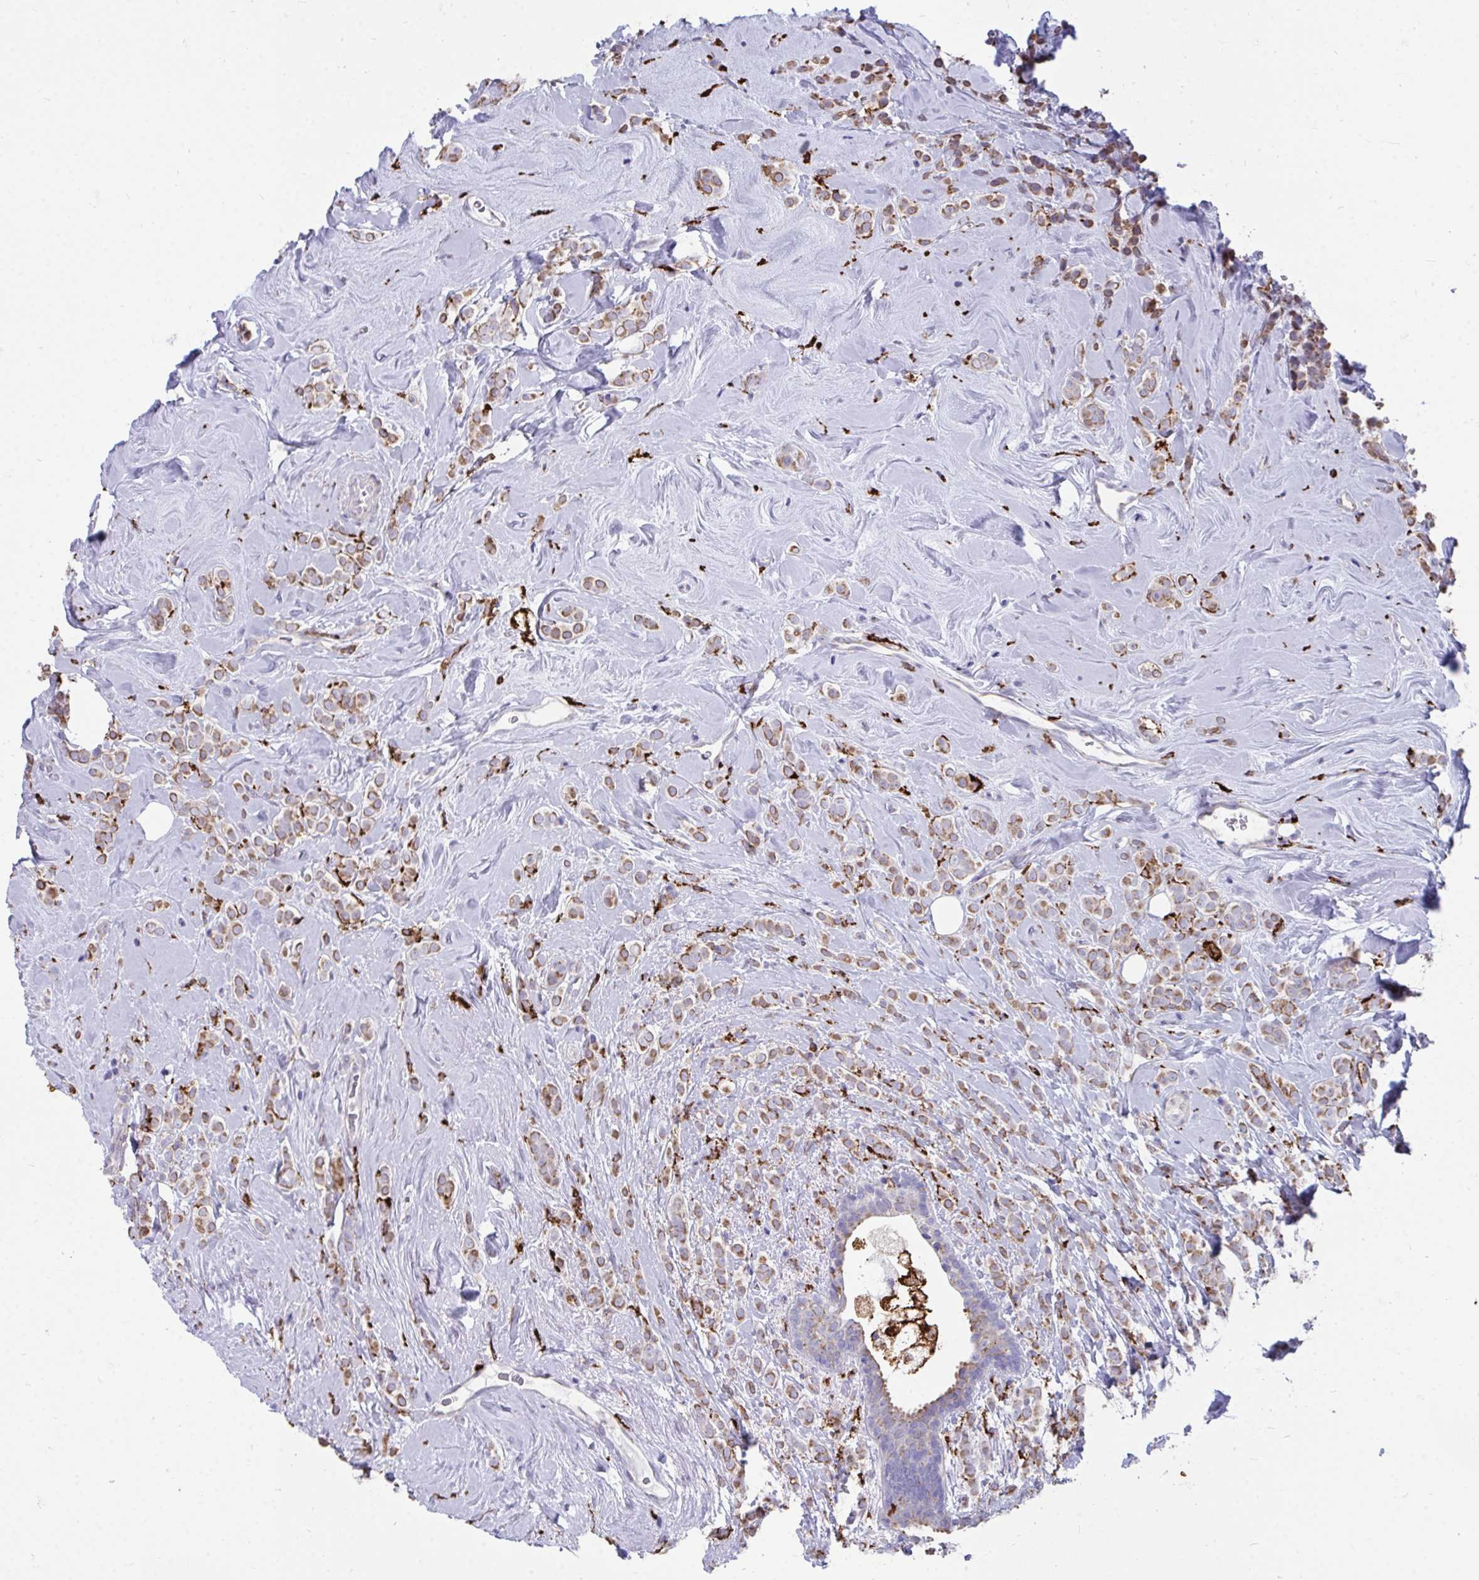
{"staining": {"intensity": "moderate", "quantity": ">75%", "location": "cytoplasmic/membranous"}, "tissue": "breast cancer", "cell_type": "Tumor cells", "image_type": "cancer", "snomed": [{"axis": "morphology", "description": "Lobular carcinoma"}, {"axis": "topography", "description": "Breast"}], "caption": "Immunohistochemistry staining of breast lobular carcinoma, which demonstrates medium levels of moderate cytoplasmic/membranous positivity in about >75% of tumor cells indicating moderate cytoplasmic/membranous protein staining. The staining was performed using DAB (brown) for protein detection and nuclei were counterstained in hematoxylin (blue).", "gene": "CD163", "patient": {"sex": "female", "age": 49}}